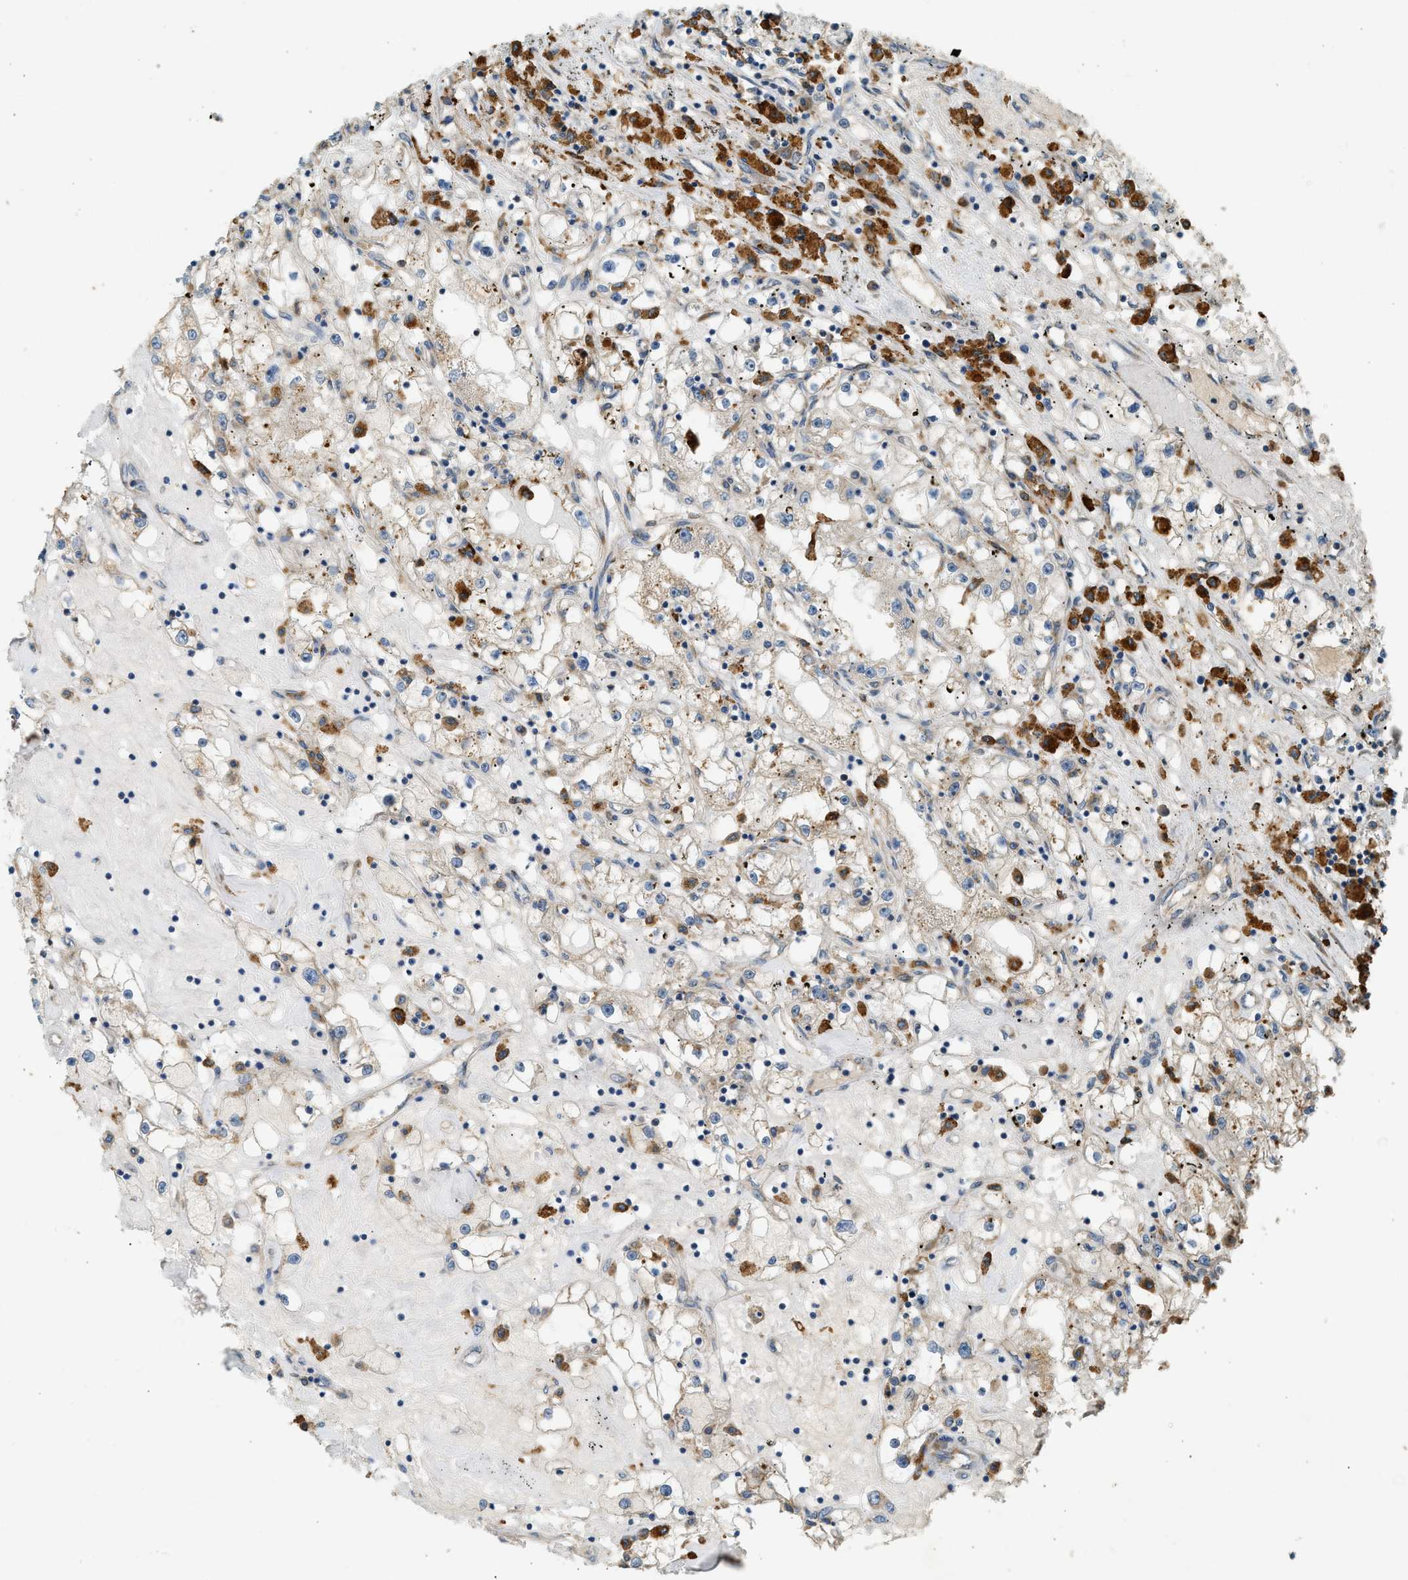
{"staining": {"intensity": "weak", "quantity": ">75%", "location": "cytoplasmic/membranous"}, "tissue": "renal cancer", "cell_type": "Tumor cells", "image_type": "cancer", "snomed": [{"axis": "morphology", "description": "Adenocarcinoma, NOS"}, {"axis": "topography", "description": "Kidney"}], "caption": "DAB immunohistochemical staining of renal cancer (adenocarcinoma) reveals weak cytoplasmic/membranous protein staining in about >75% of tumor cells.", "gene": "CTSB", "patient": {"sex": "male", "age": 56}}